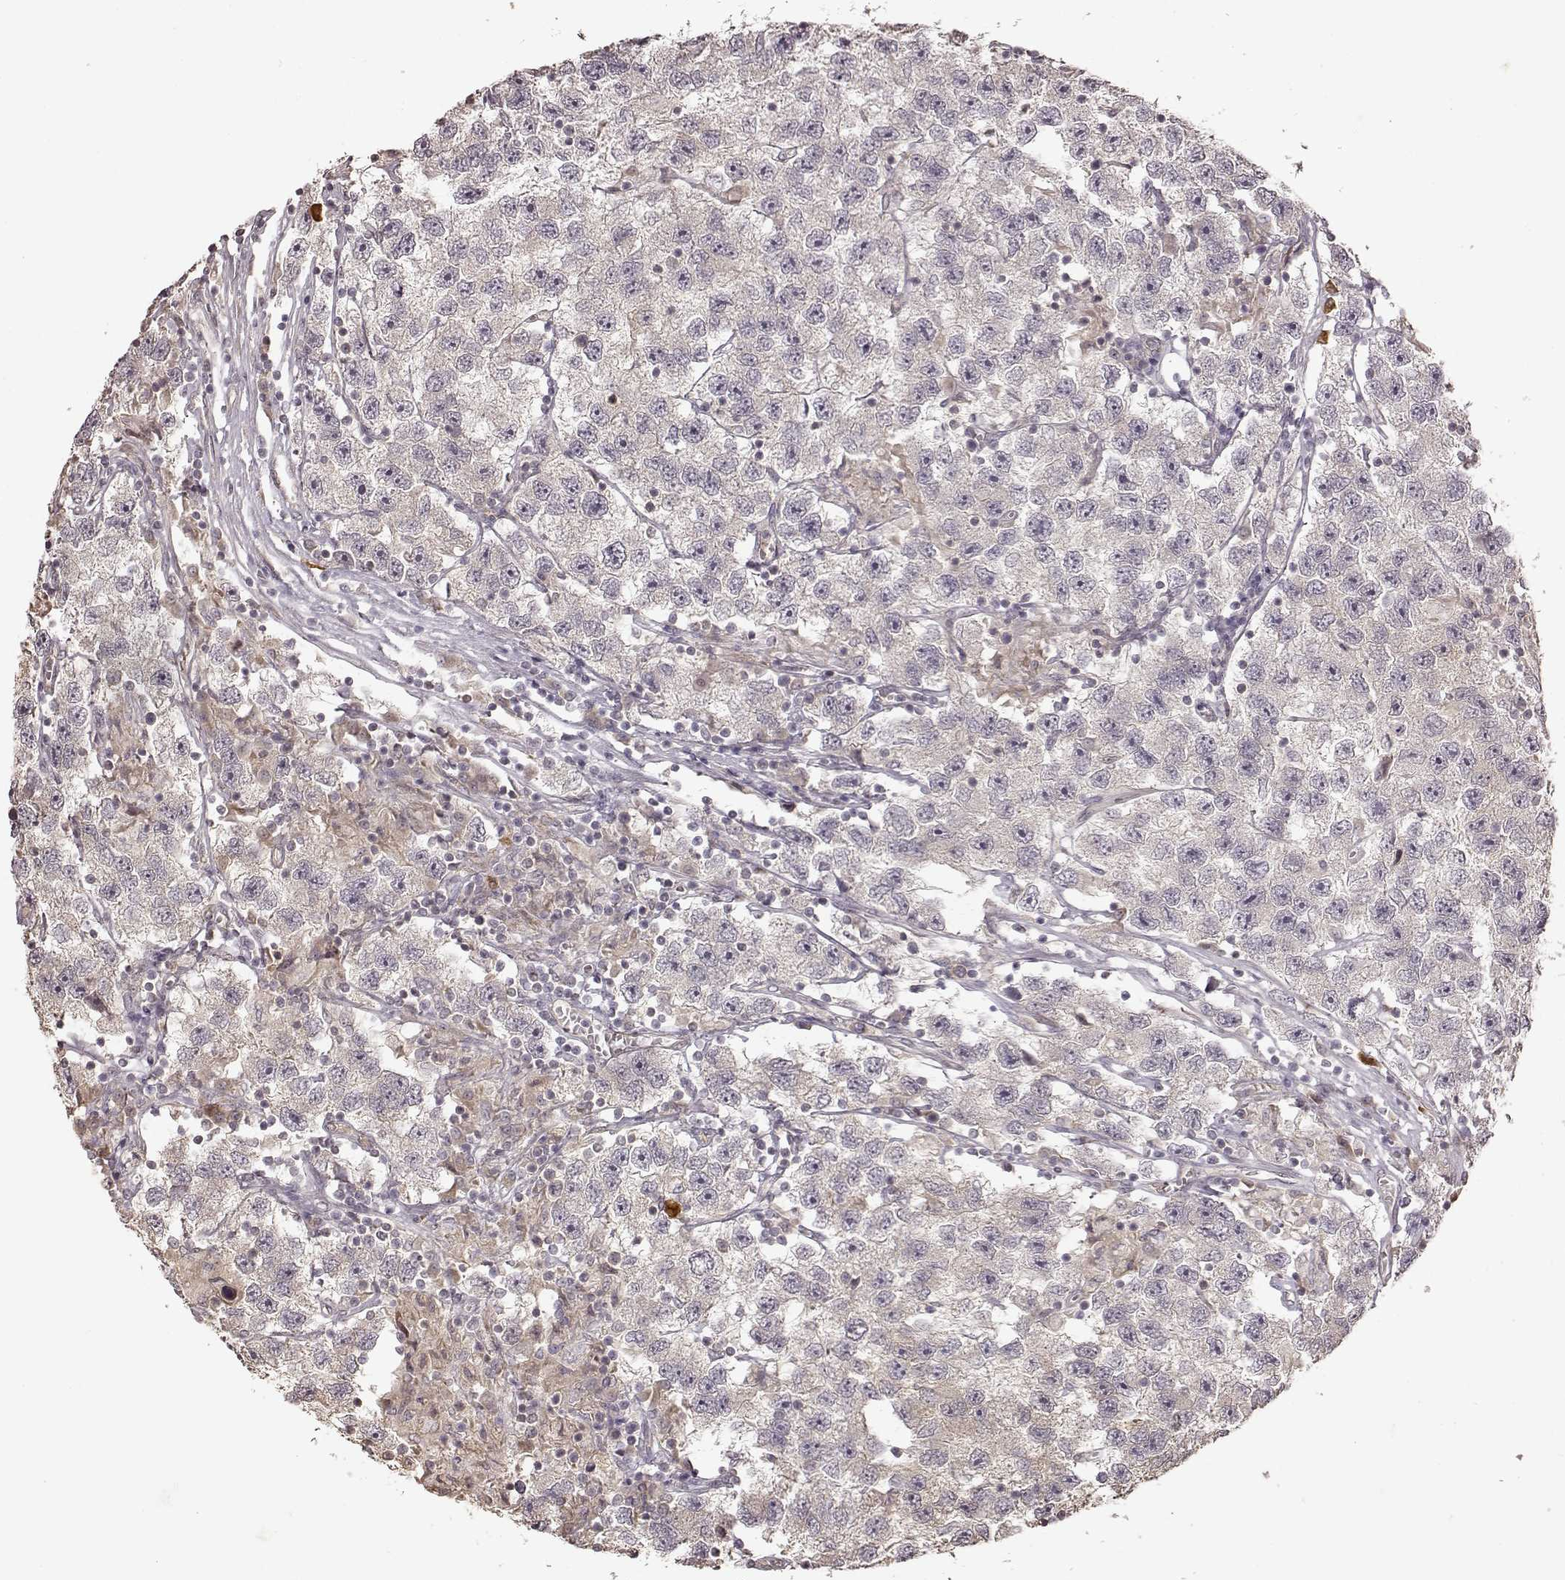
{"staining": {"intensity": "negative", "quantity": "none", "location": "none"}, "tissue": "testis cancer", "cell_type": "Tumor cells", "image_type": "cancer", "snomed": [{"axis": "morphology", "description": "Seminoma, NOS"}, {"axis": "topography", "description": "Testis"}], "caption": "Immunohistochemistry (IHC) photomicrograph of neoplastic tissue: human testis cancer (seminoma) stained with DAB displays no significant protein staining in tumor cells. (DAB (3,3'-diaminobenzidine) immunohistochemistry, high magnification).", "gene": "CRB1", "patient": {"sex": "male", "age": 26}}